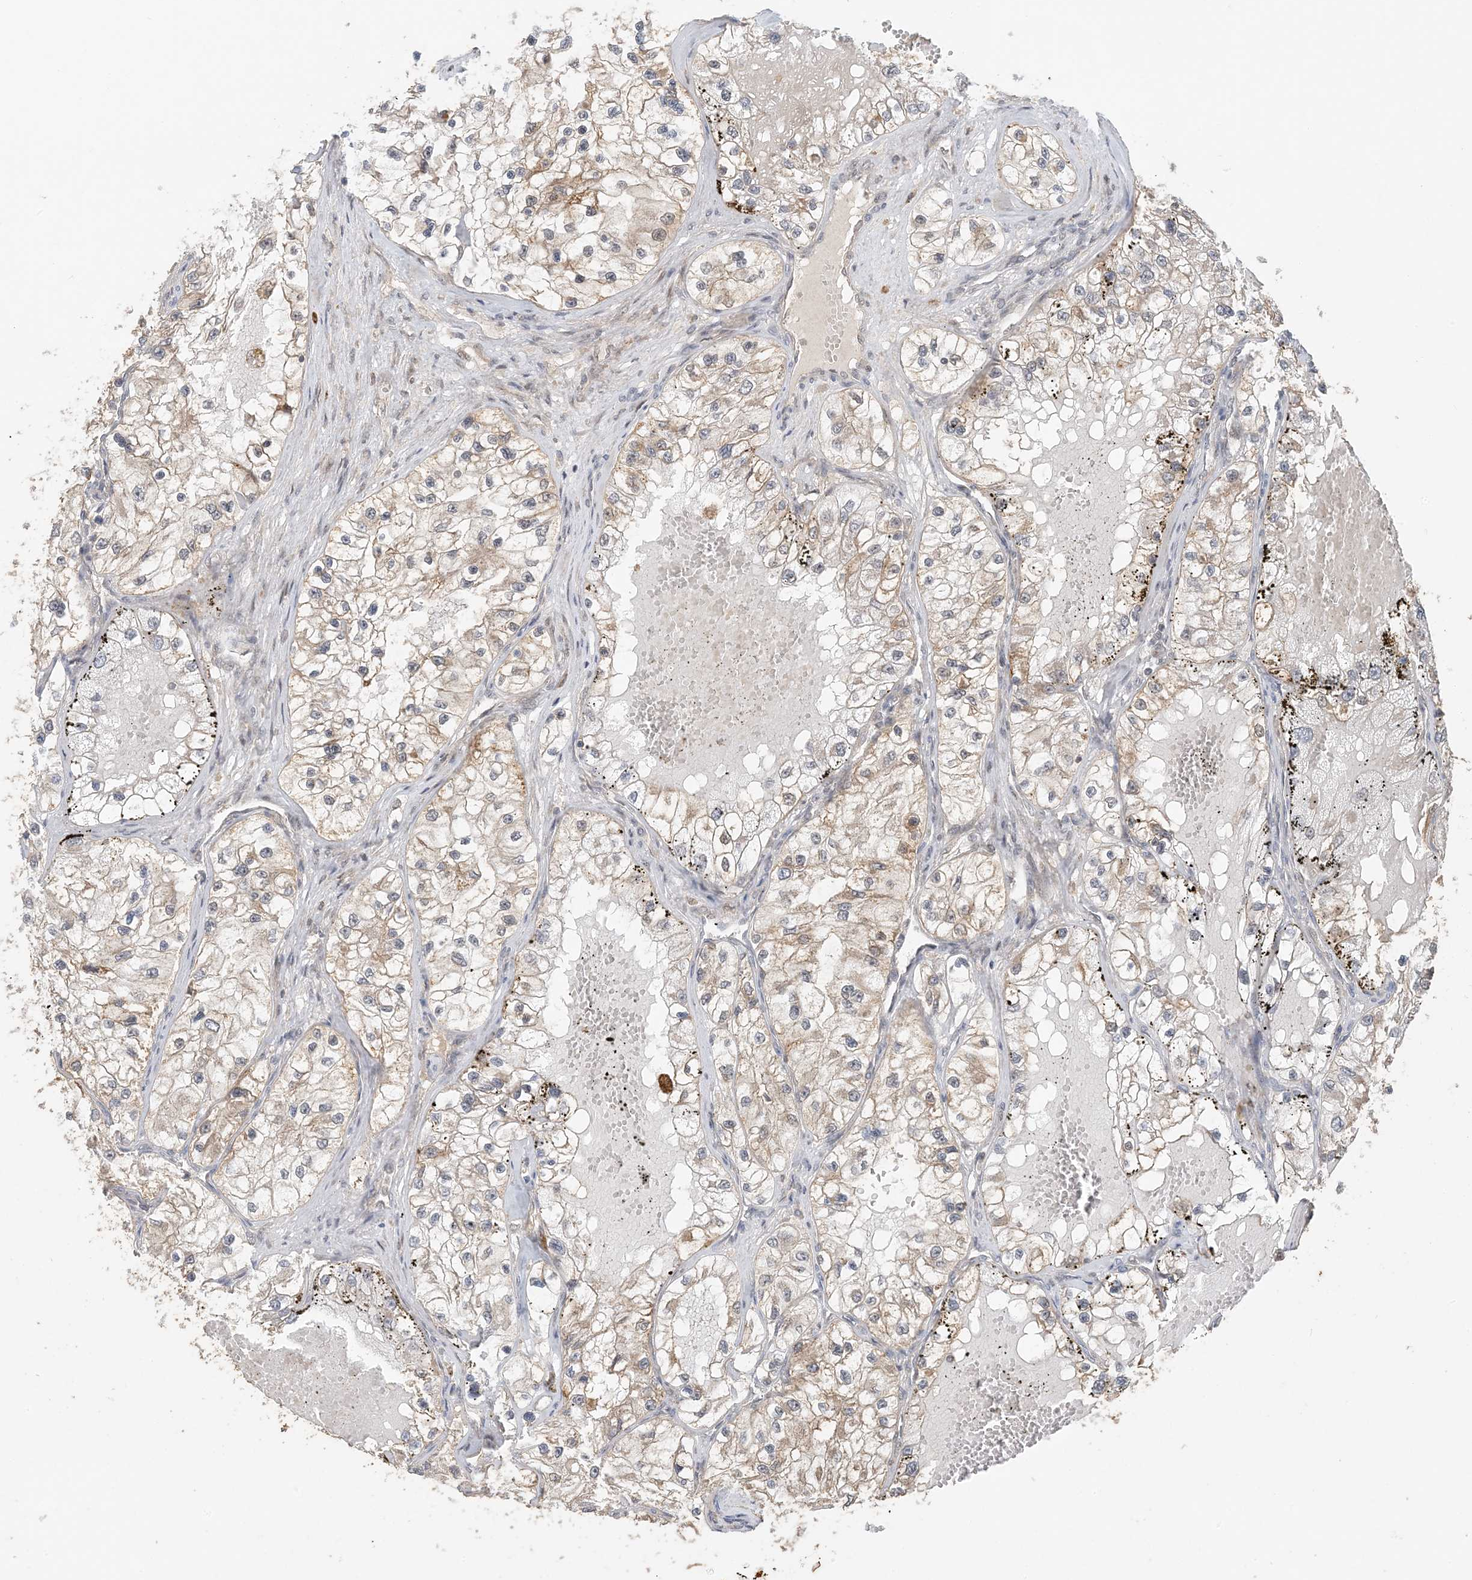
{"staining": {"intensity": "moderate", "quantity": "25%-75%", "location": "cytoplasmic/membranous,nuclear"}, "tissue": "renal cancer", "cell_type": "Tumor cells", "image_type": "cancer", "snomed": [{"axis": "morphology", "description": "Adenocarcinoma, NOS"}, {"axis": "topography", "description": "Kidney"}], "caption": "The histopathology image displays immunohistochemical staining of renal adenocarcinoma. There is moderate cytoplasmic/membranous and nuclear expression is identified in approximately 25%-75% of tumor cells.", "gene": "ATP13A2", "patient": {"sex": "female", "age": 57}}